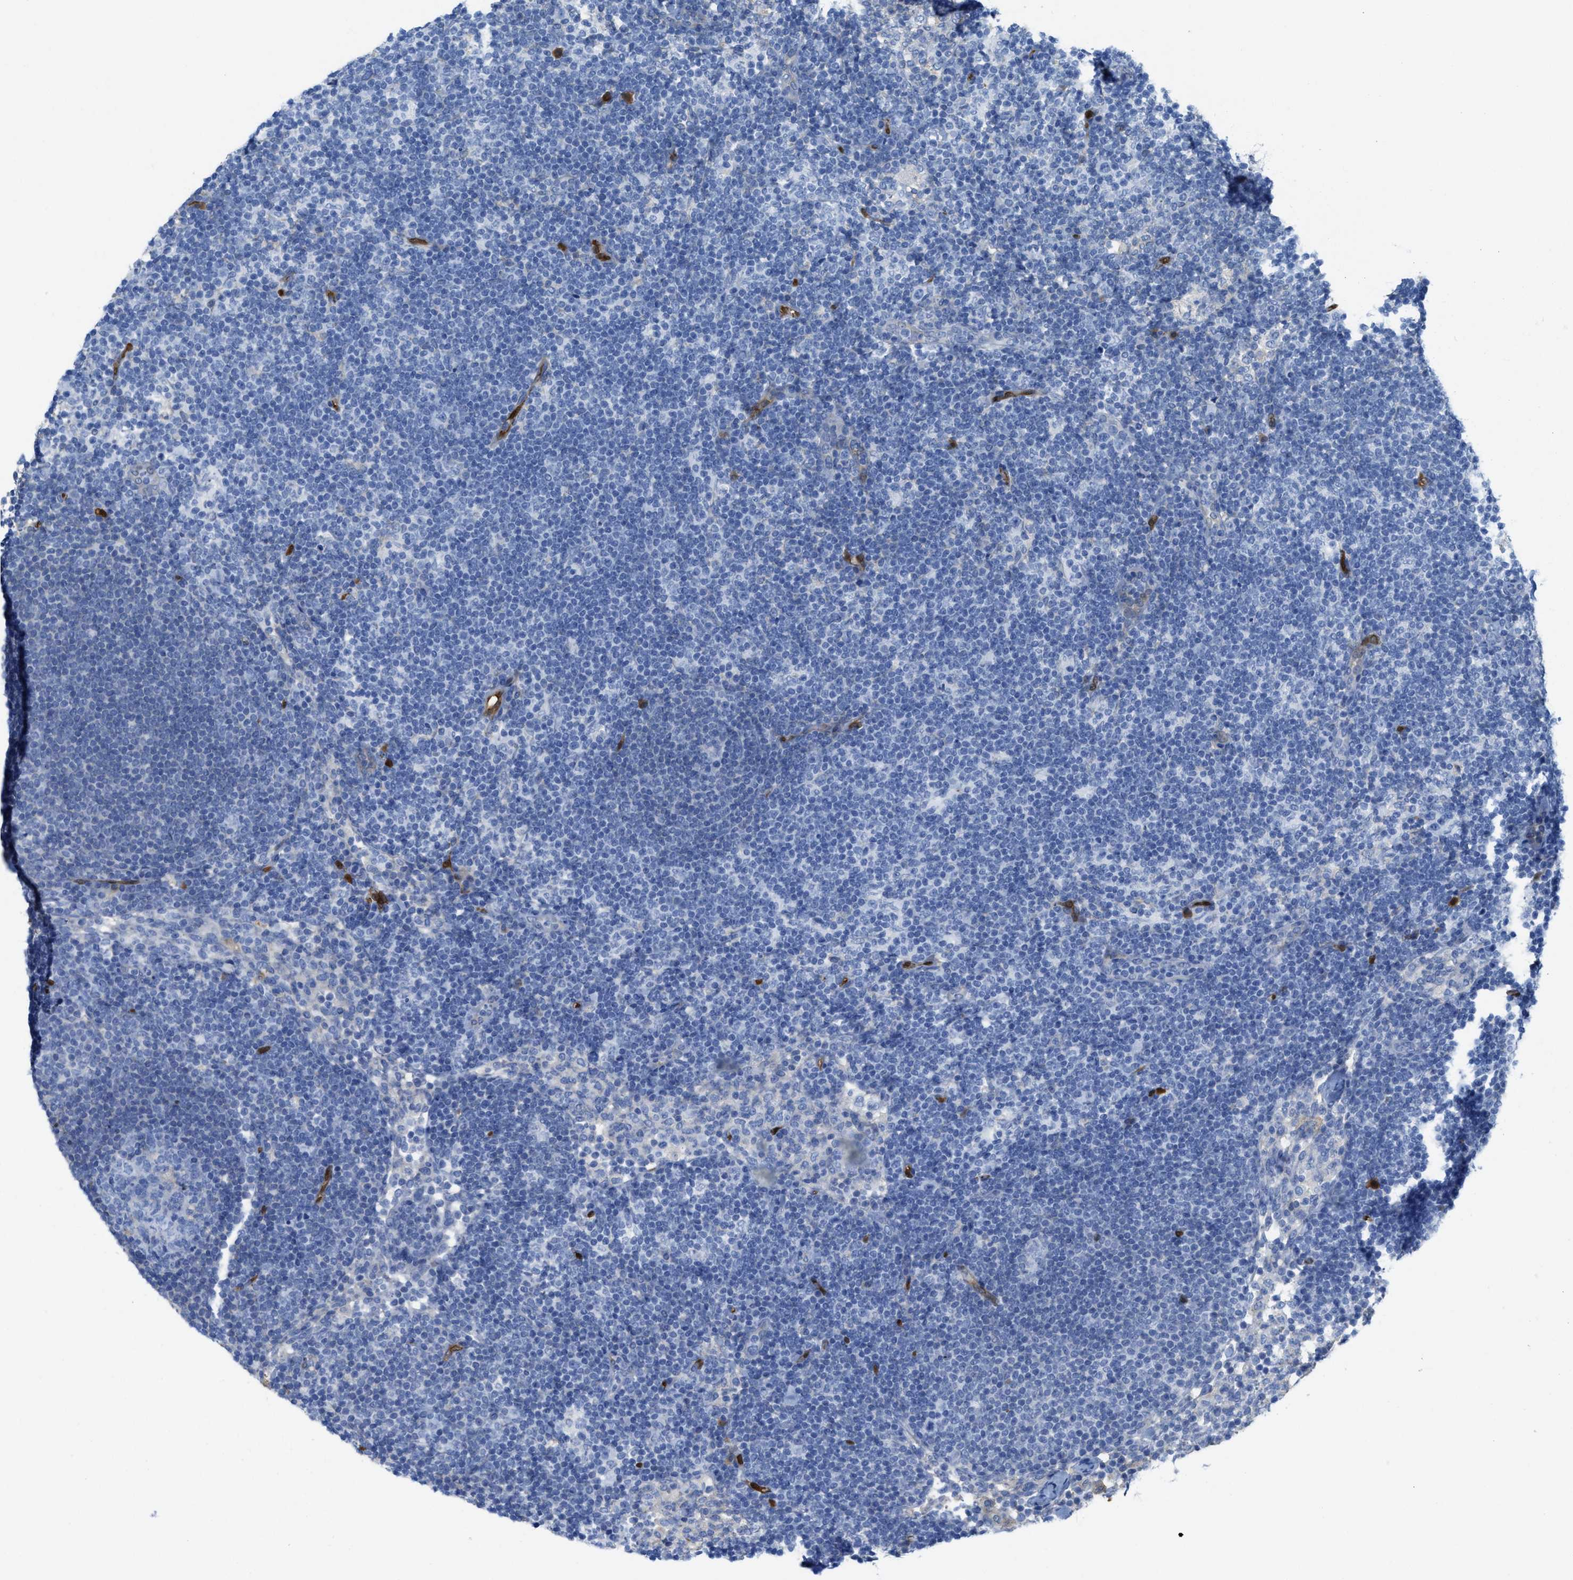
{"staining": {"intensity": "negative", "quantity": "none", "location": "none"}, "tissue": "lymph node", "cell_type": "Germinal center cells", "image_type": "normal", "snomed": [{"axis": "morphology", "description": "Normal tissue, NOS"}, {"axis": "morphology", "description": "Carcinoid, malignant, NOS"}, {"axis": "topography", "description": "Lymph node"}], "caption": "IHC histopathology image of benign lymph node: lymph node stained with DAB reveals no significant protein staining in germinal center cells.", "gene": "ASS1", "patient": {"sex": "male", "age": 47}}